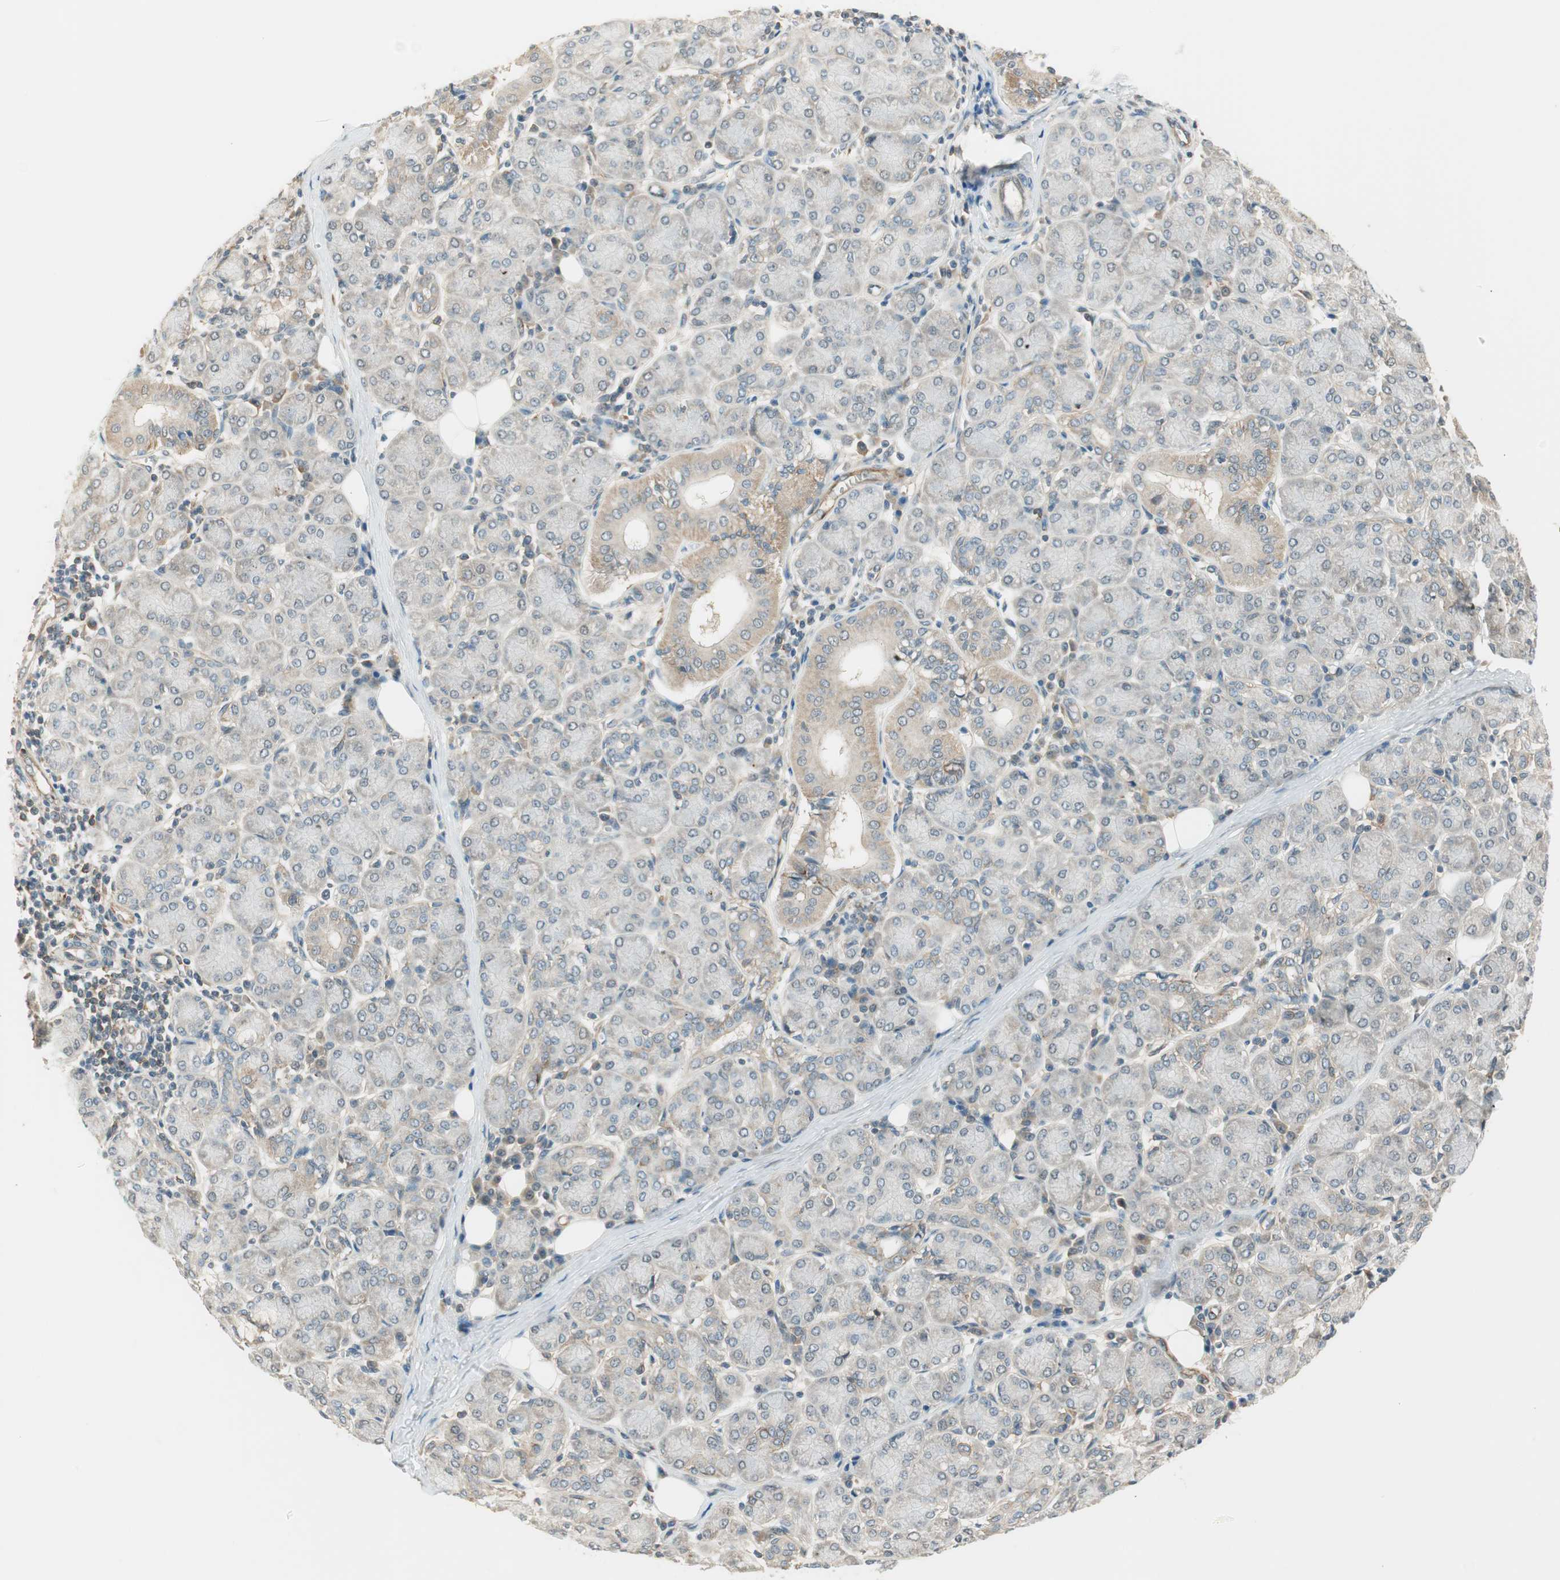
{"staining": {"intensity": "weak", "quantity": "25%-75%", "location": "cytoplasmic/membranous"}, "tissue": "salivary gland", "cell_type": "Glandular cells", "image_type": "normal", "snomed": [{"axis": "morphology", "description": "Normal tissue, NOS"}, {"axis": "morphology", "description": "Inflammation, NOS"}, {"axis": "topography", "description": "Lymph node"}, {"axis": "topography", "description": "Salivary gland"}], "caption": "This micrograph exhibits immunohistochemistry staining of benign human salivary gland, with low weak cytoplasmic/membranous expression in approximately 25%-75% of glandular cells.", "gene": "PSMD8", "patient": {"sex": "male", "age": 3}}